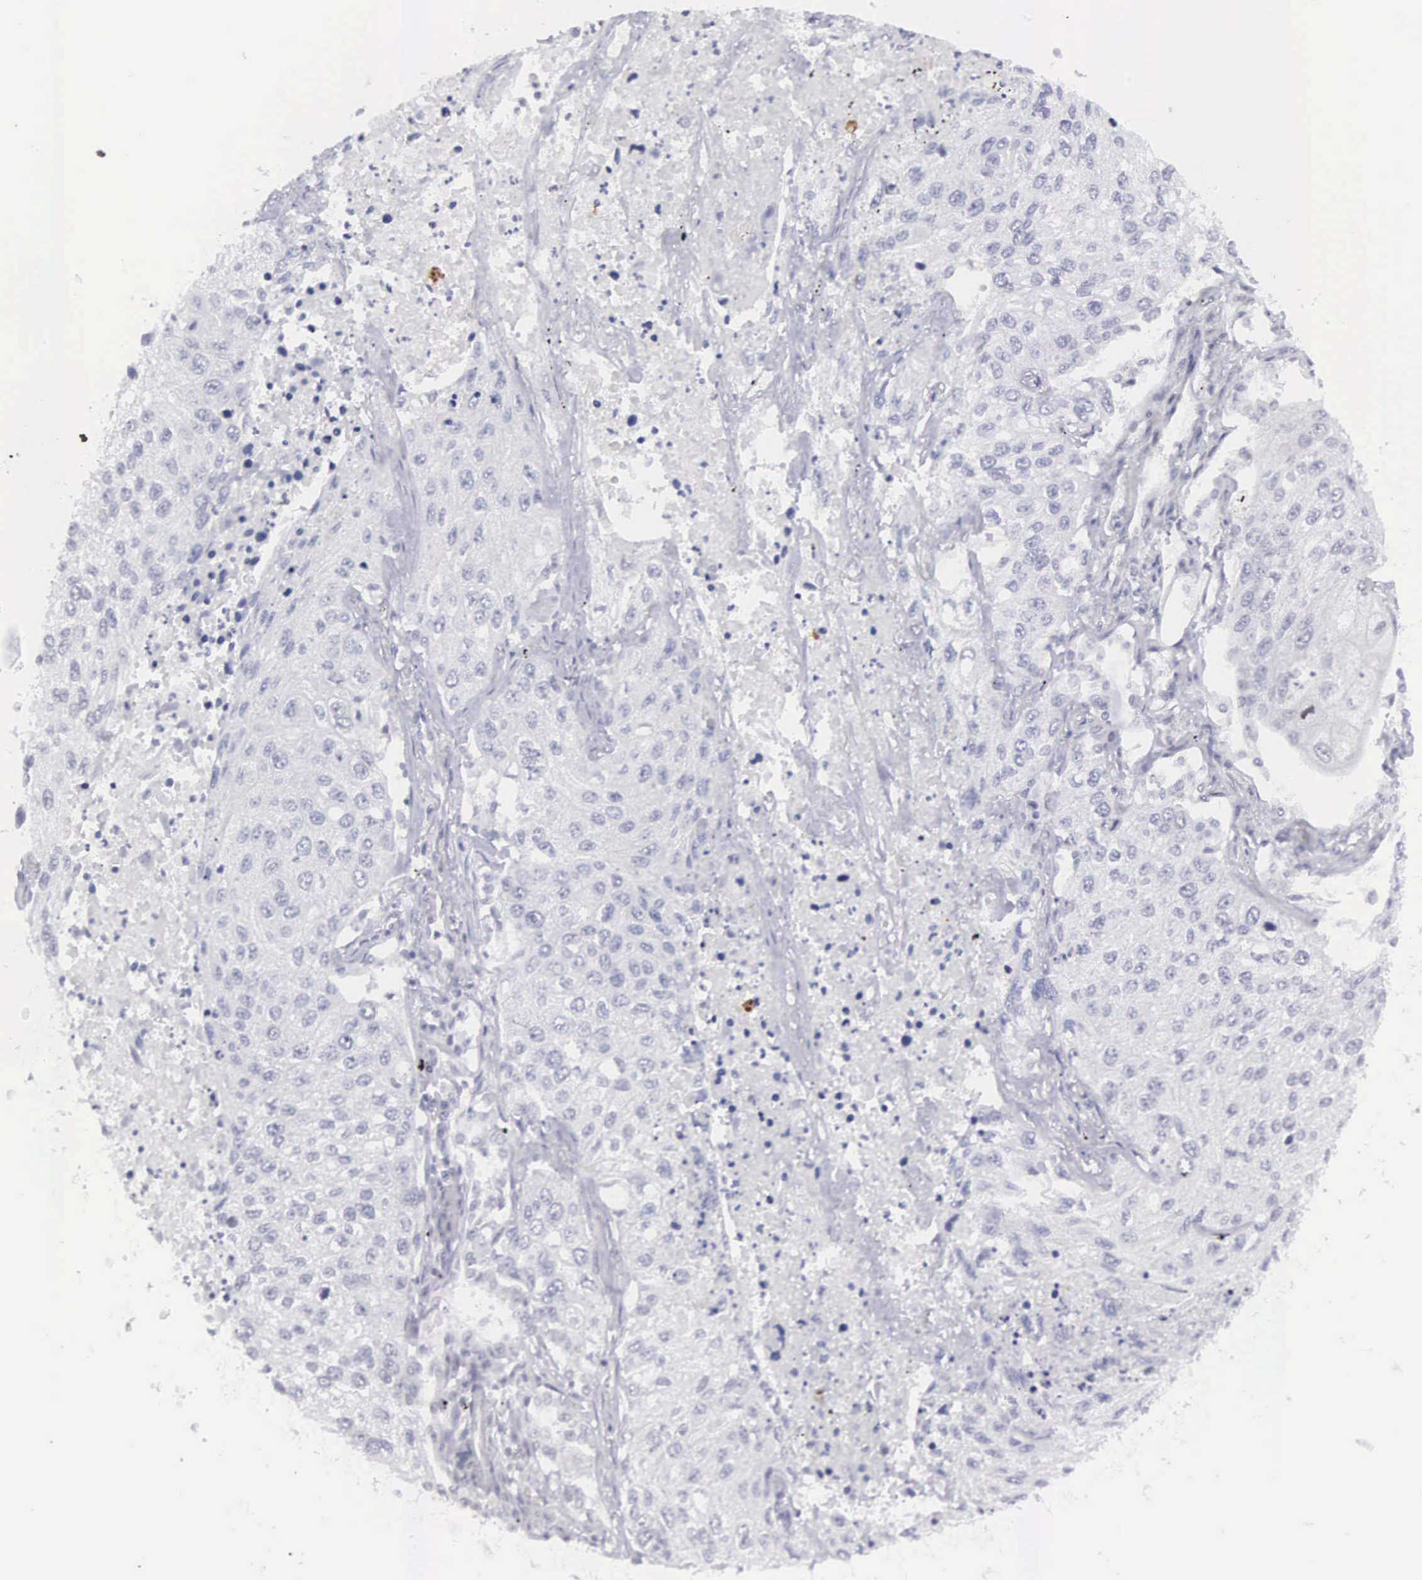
{"staining": {"intensity": "negative", "quantity": "none", "location": "none"}, "tissue": "lung cancer", "cell_type": "Tumor cells", "image_type": "cancer", "snomed": [{"axis": "morphology", "description": "Squamous cell carcinoma, NOS"}, {"axis": "topography", "description": "Lung"}], "caption": "The micrograph displays no significant staining in tumor cells of squamous cell carcinoma (lung).", "gene": "ETV6", "patient": {"sex": "male", "age": 75}}